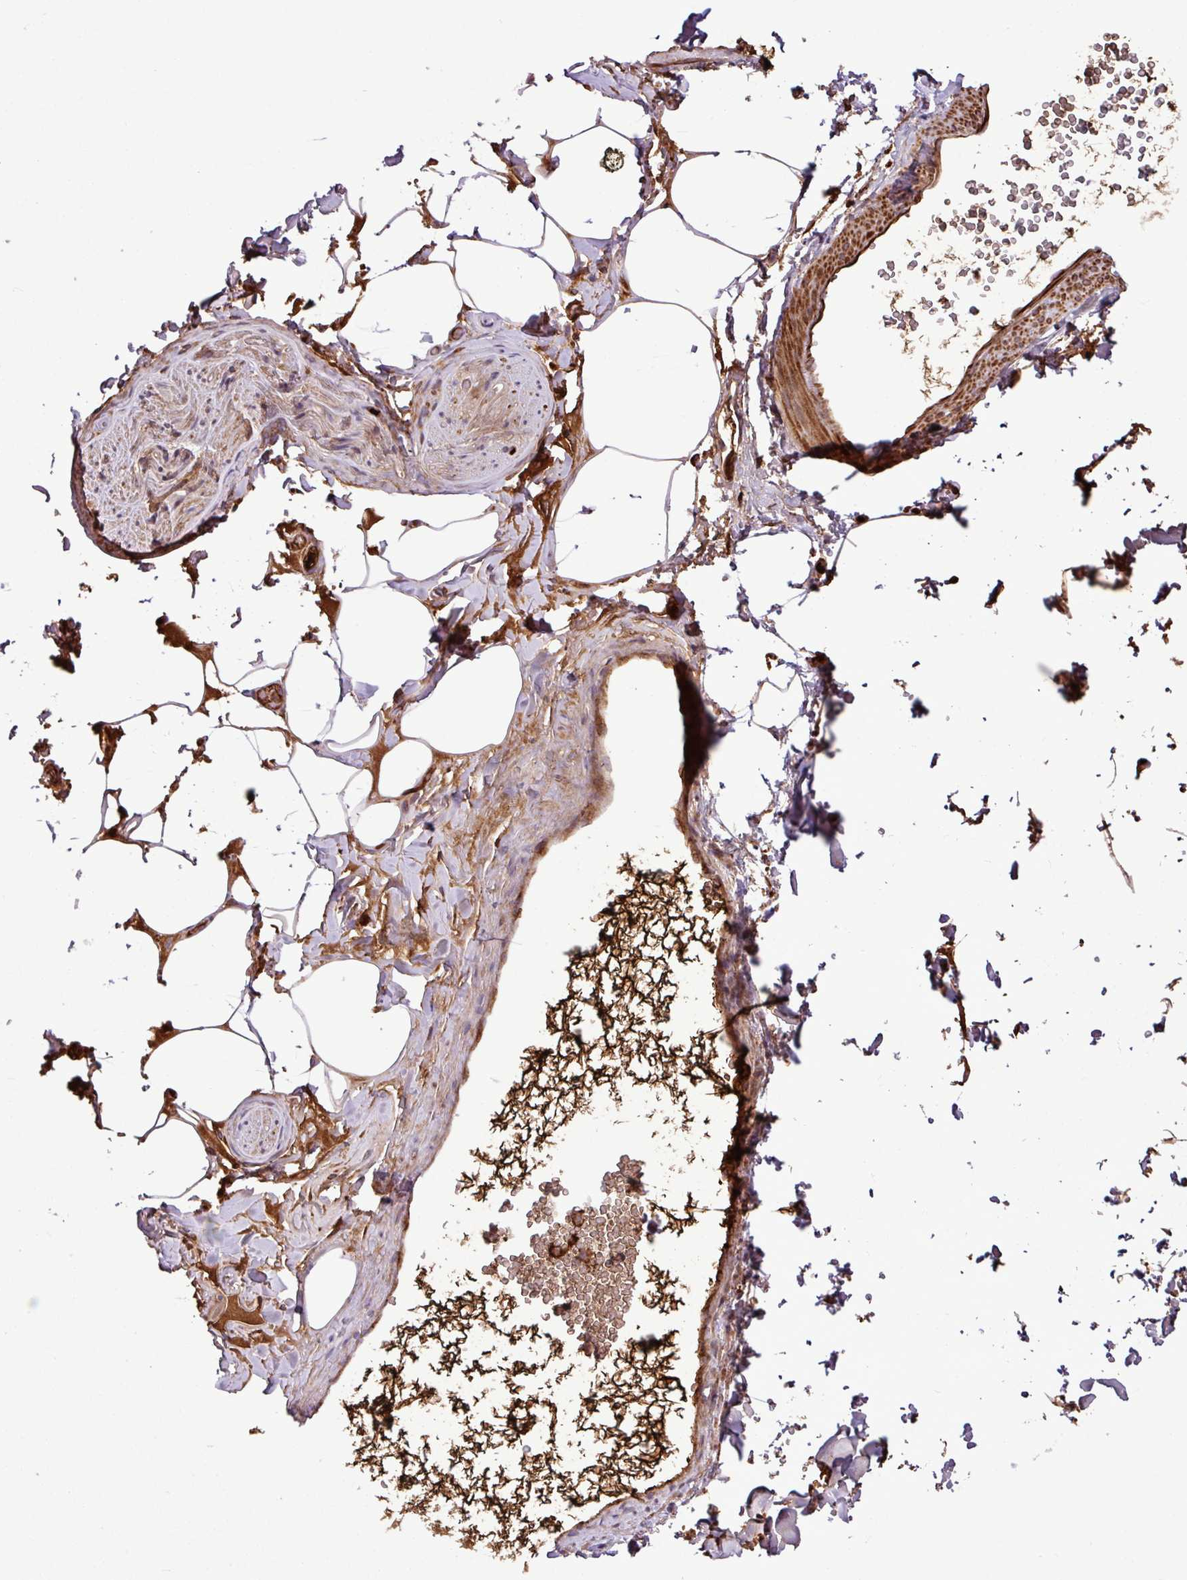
{"staining": {"intensity": "moderate", "quantity": "<25%", "location": "cytoplasmic/membranous"}, "tissue": "adipose tissue", "cell_type": "Adipocytes", "image_type": "normal", "snomed": [{"axis": "morphology", "description": "Normal tissue, NOS"}, {"axis": "topography", "description": "Rectum"}, {"axis": "topography", "description": "Peripheral nerve tissue"}], "caption": "Adipose tissue was stained to show a protein in brown. There is low levels of moderate cytoplasmic/membranous staining in approximately <25% of adipocytes.", "gene": "ZNF266", "patient": {"sex": "female", "age": 69}}